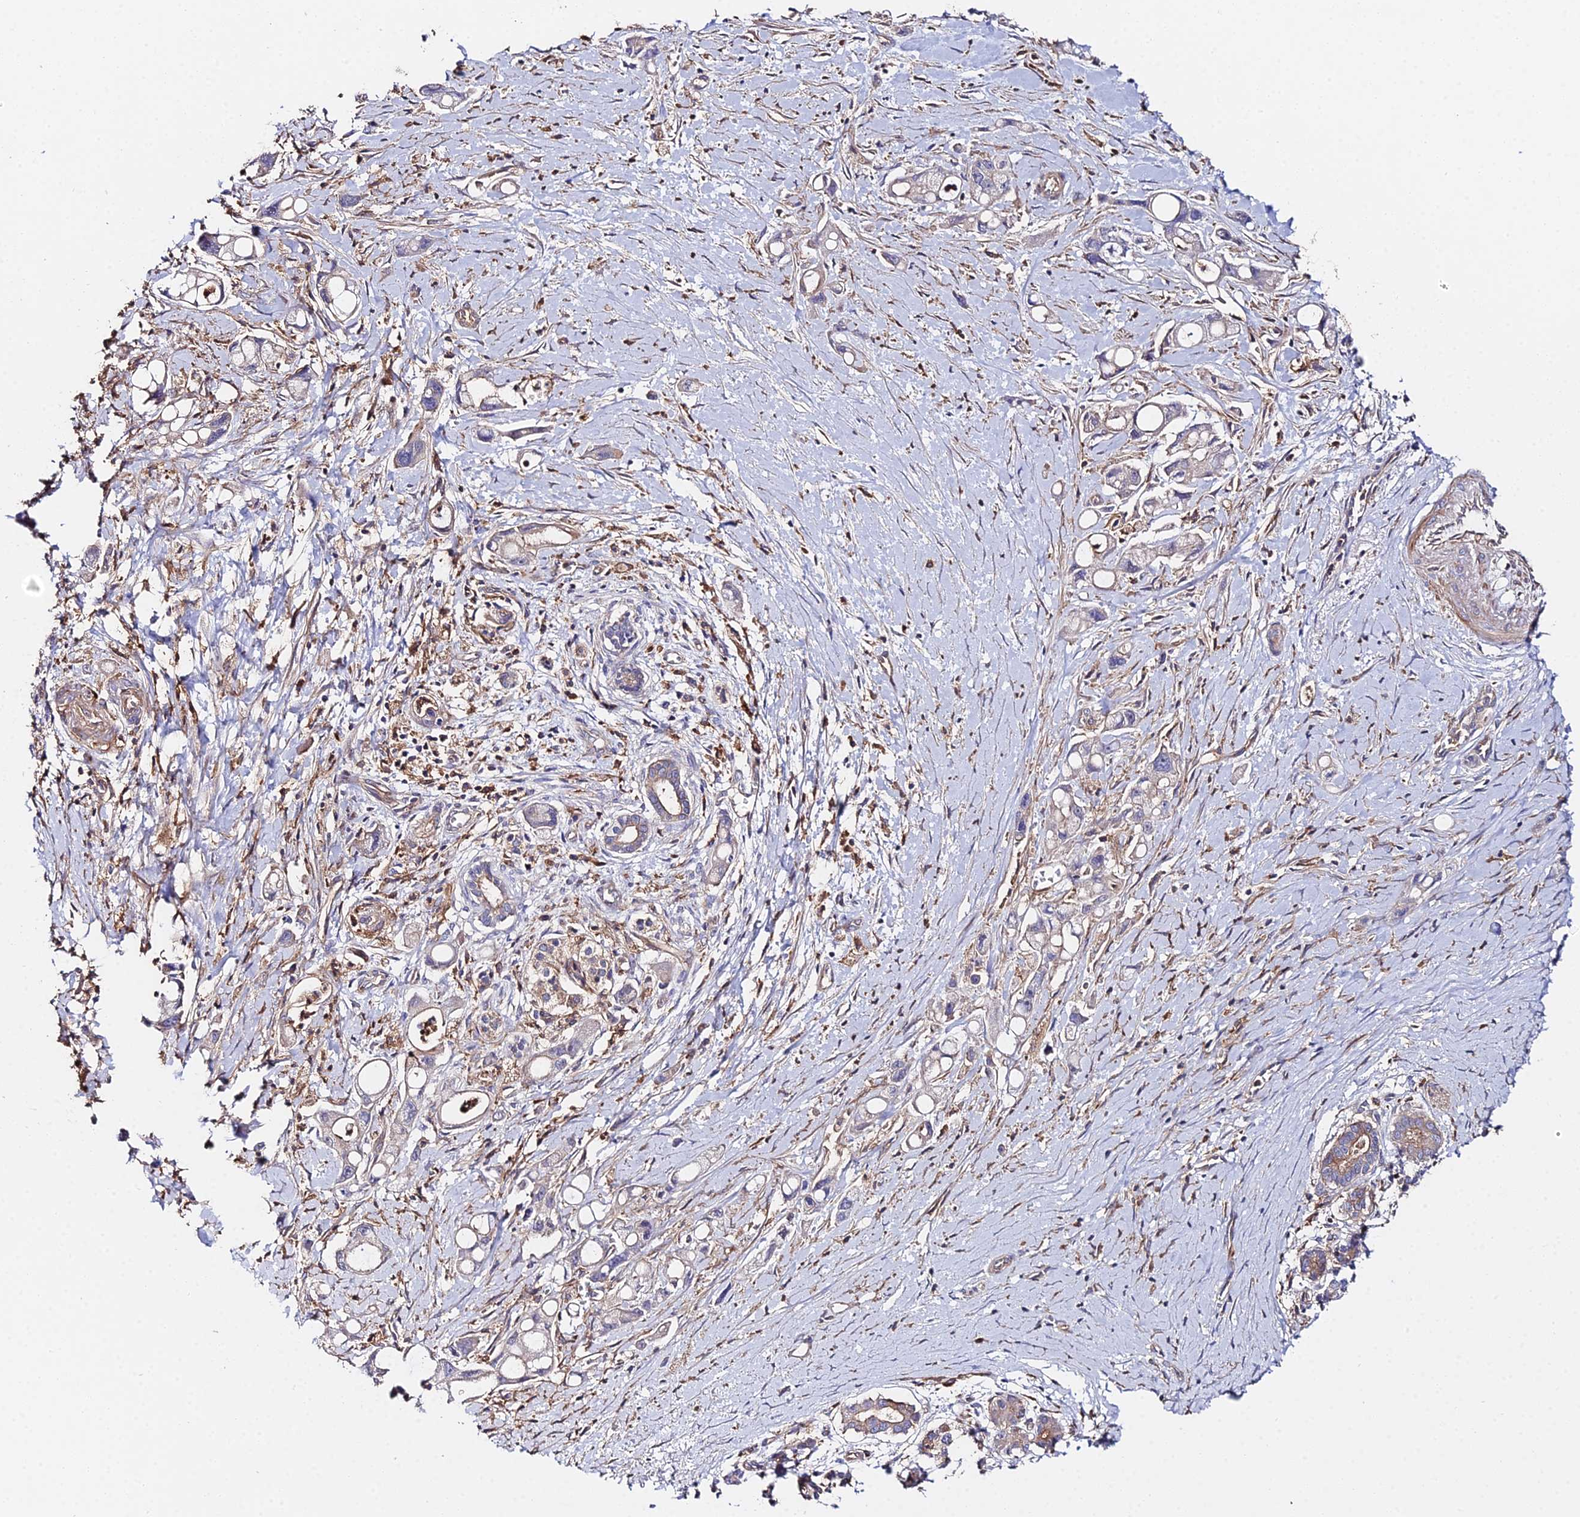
{"staining": {"intensity": "negative", "quantity": "none", "location": "none"}, "tissue": "pancreatic cancer", "cell_type": "Tumor cells", "image_type": "cancer", "snomed": [{"axis": "morphology", "description": "Adenocarcinoma, NOS"}, {"axis": "topography", "description": "Pancreas"}], "caption": "The immunohistochemistry image has no significant positivity in tumor cells of pancreatic cancer tissue. (DAB immunohistochemistry (IHC), high magnification).", "gene": "GNG5B", "patient": {"sex": "male", "age": 68}}